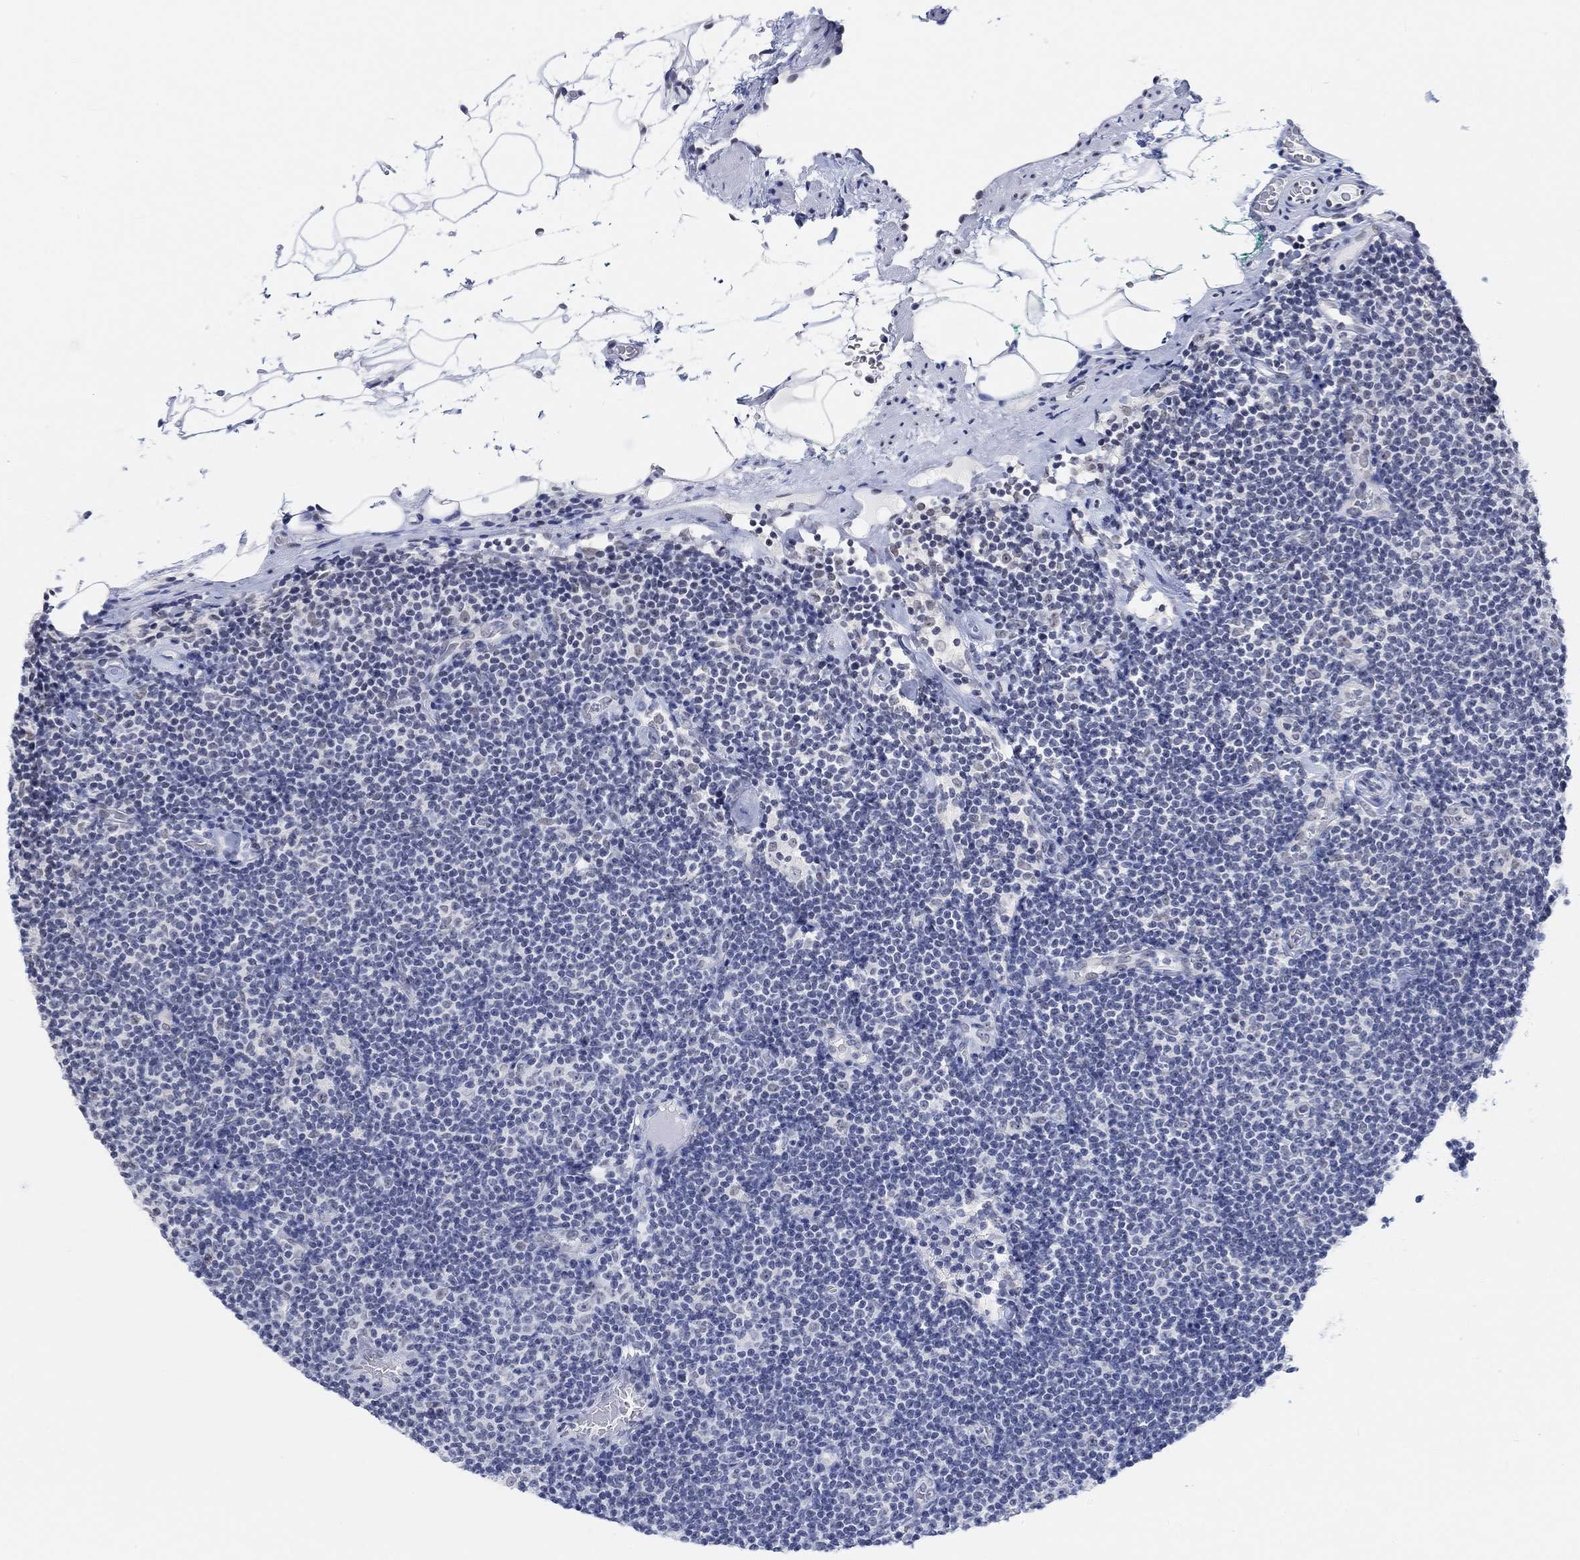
{"staining": {"intensity": "negative", "quantity": "none", "location": "none"}, "tissue": "lymphoma", "cell_type": "Tumor cells", "image_type": "cancer", "snomed": [{"axis": "morphology", "description": "Malignant lymphoma, non-Hodgkin's type, Low grade"}, {"axis": "topography", "description": "Lymph node"}], "caption": "Human lymphoma stained for a protein using IHC exhibits no staining in tumor cells.", "gene": "PURG", "patient": {"sex": "male", "age": 81}}